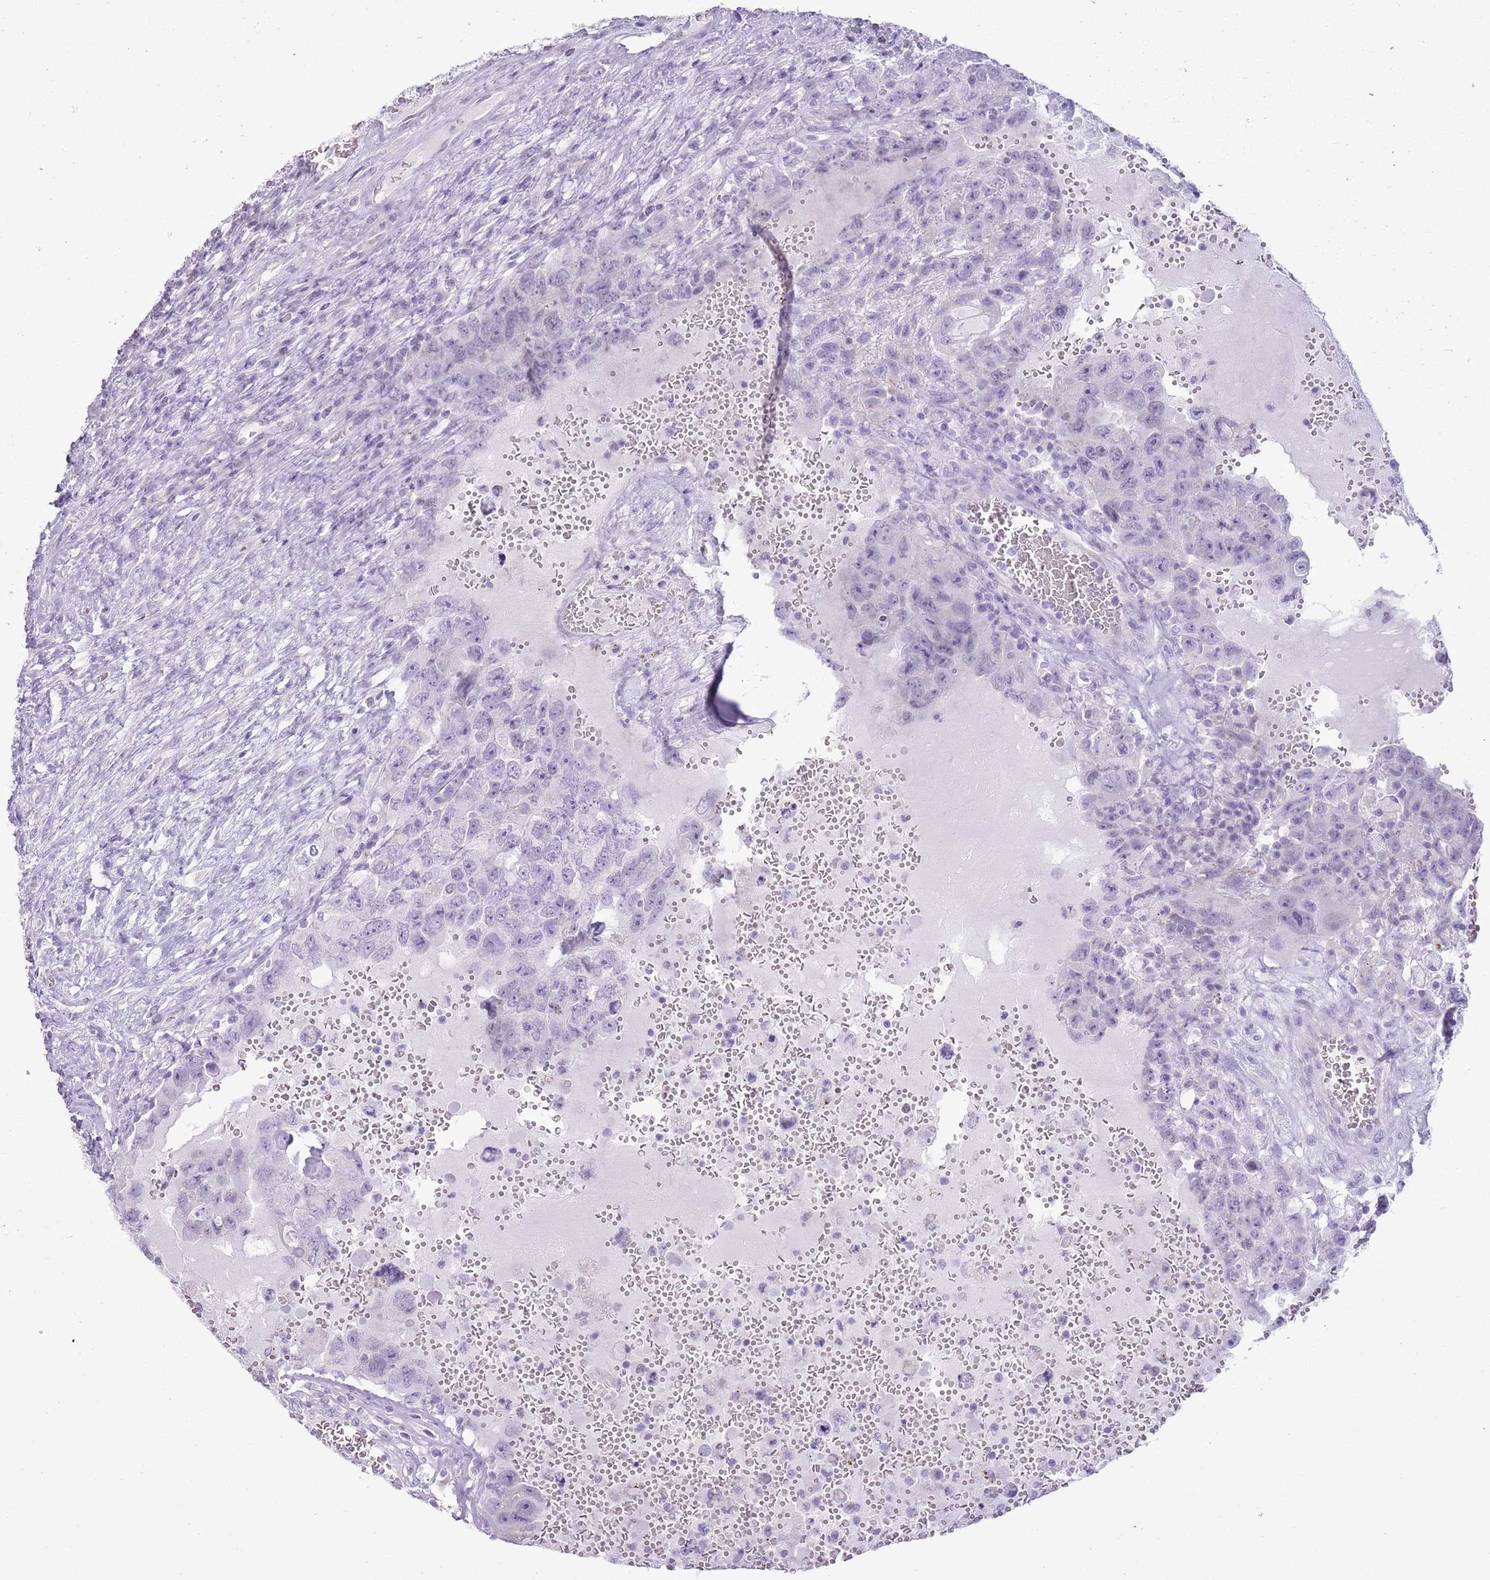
{"staining": {"intensity": "negative", "quantity": "none", "location": "none"}, "tissue": "testis cancer", "cell_type": "Tumor cells", "image_type": "cancer", "snomed": [{"axis": "morphology", "description": "Carcinoma, Embryonal, NOS"}, {"axis": "topography", "description": "Testis"}], "caption": "High power microscopy micrograph of an IHC photomicrograph of embryonal carcinoma (testis), revealing no significant expression in tumor cells.", "gene": "RPL3L", "patient": {"sex": "male", "age": 26}}